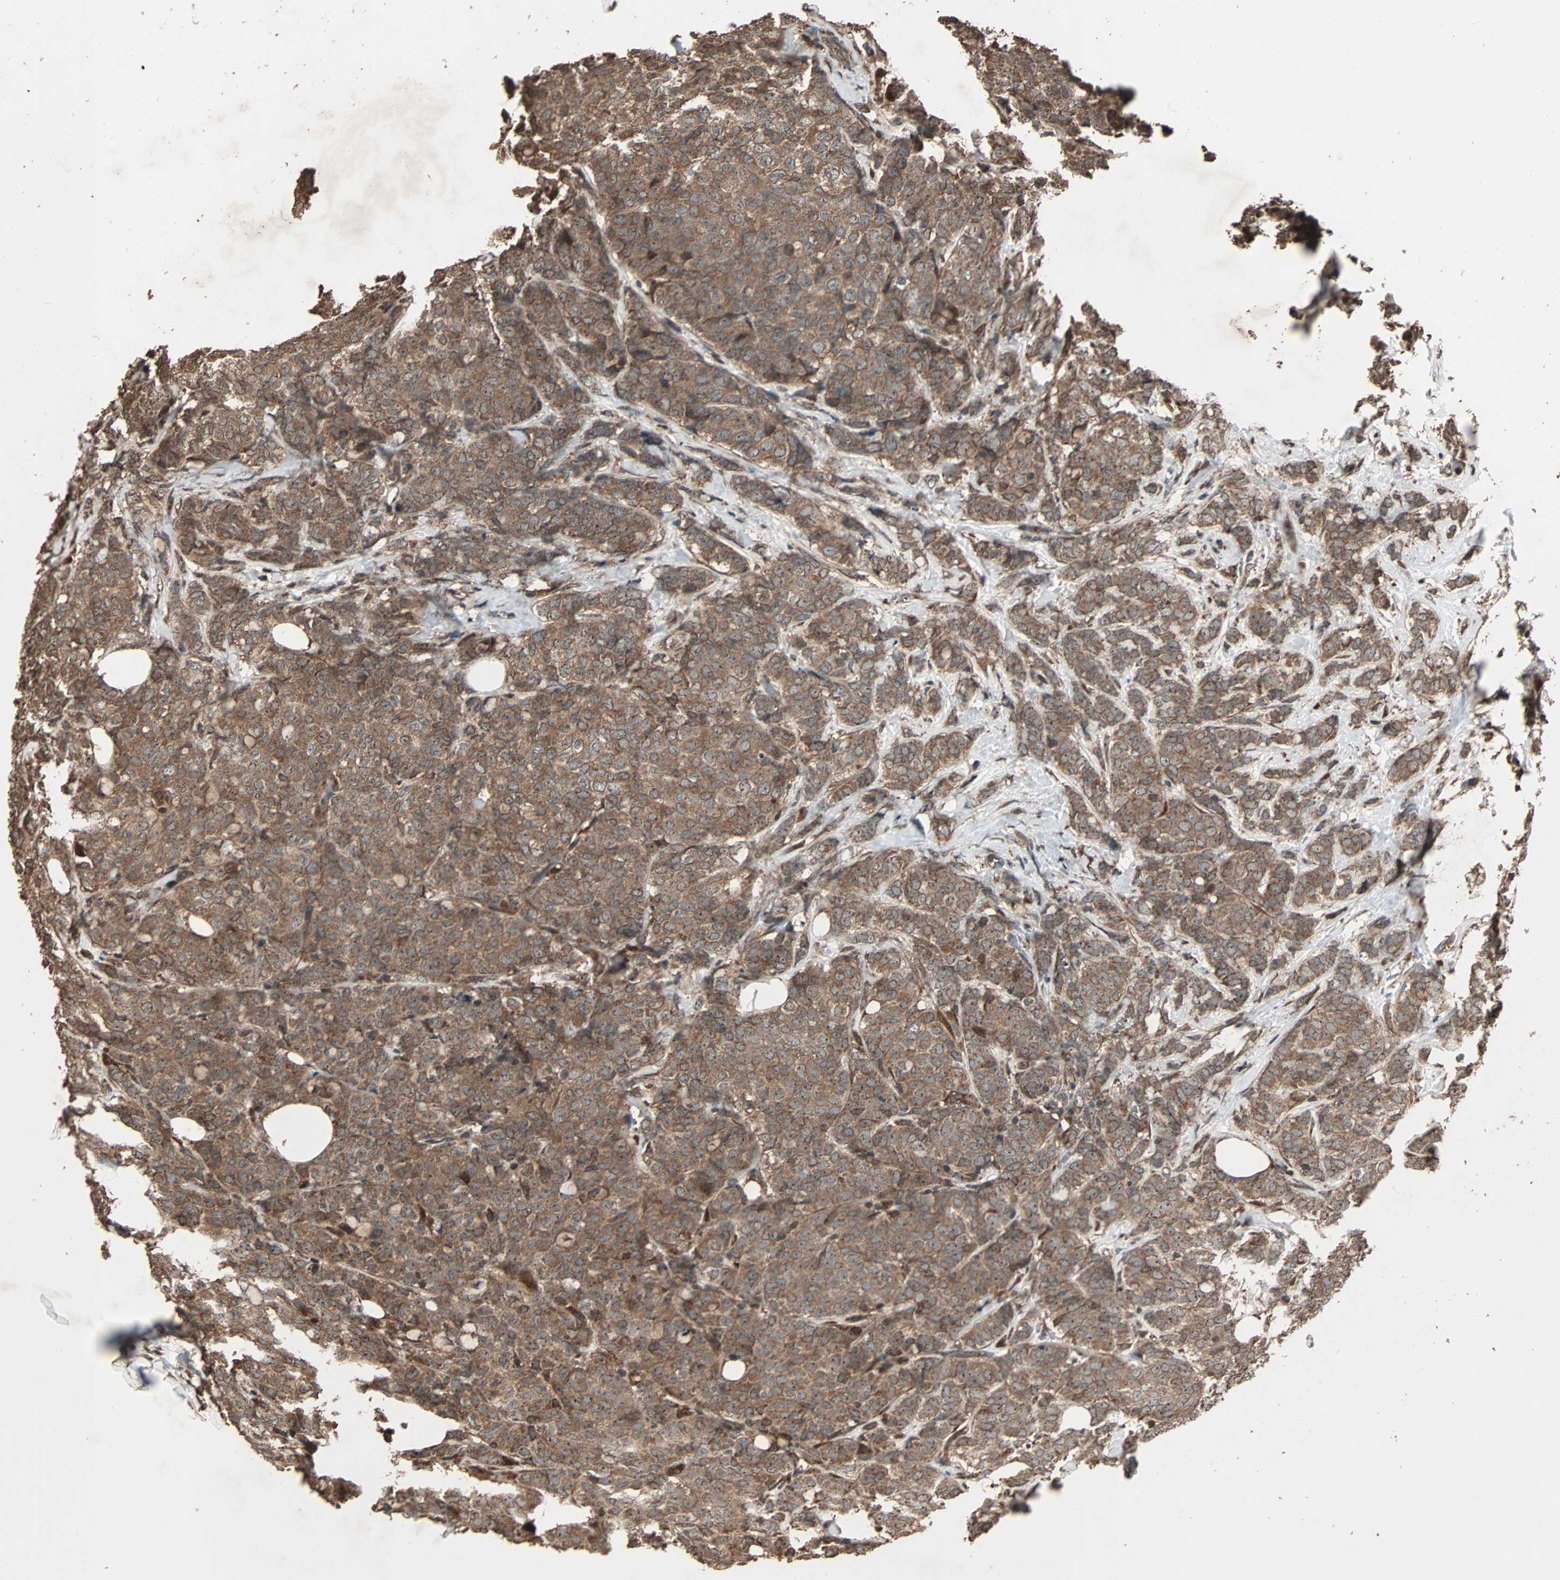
{"staining": {"intensity": "moderate", "quantity": ">75%", "location": "cytoplasmic/membranous"}, "tissue": "breast cancer", "cell_type": "Tumor cells", "image_type": "cancer", "snomed": [{"axis": "morphology", "description": "Lobular carcinoma"}, {"axis": "topography", "description": "Breast"}], "caption": "DAB immunohistochemical staining of breast lobular carcinoma shows moderate cytoplasmic/membranous protein staining in about >75% of tumor cells.", "gene": "LAMTOR5", "patient": {"sex": "female", "age": 60}}